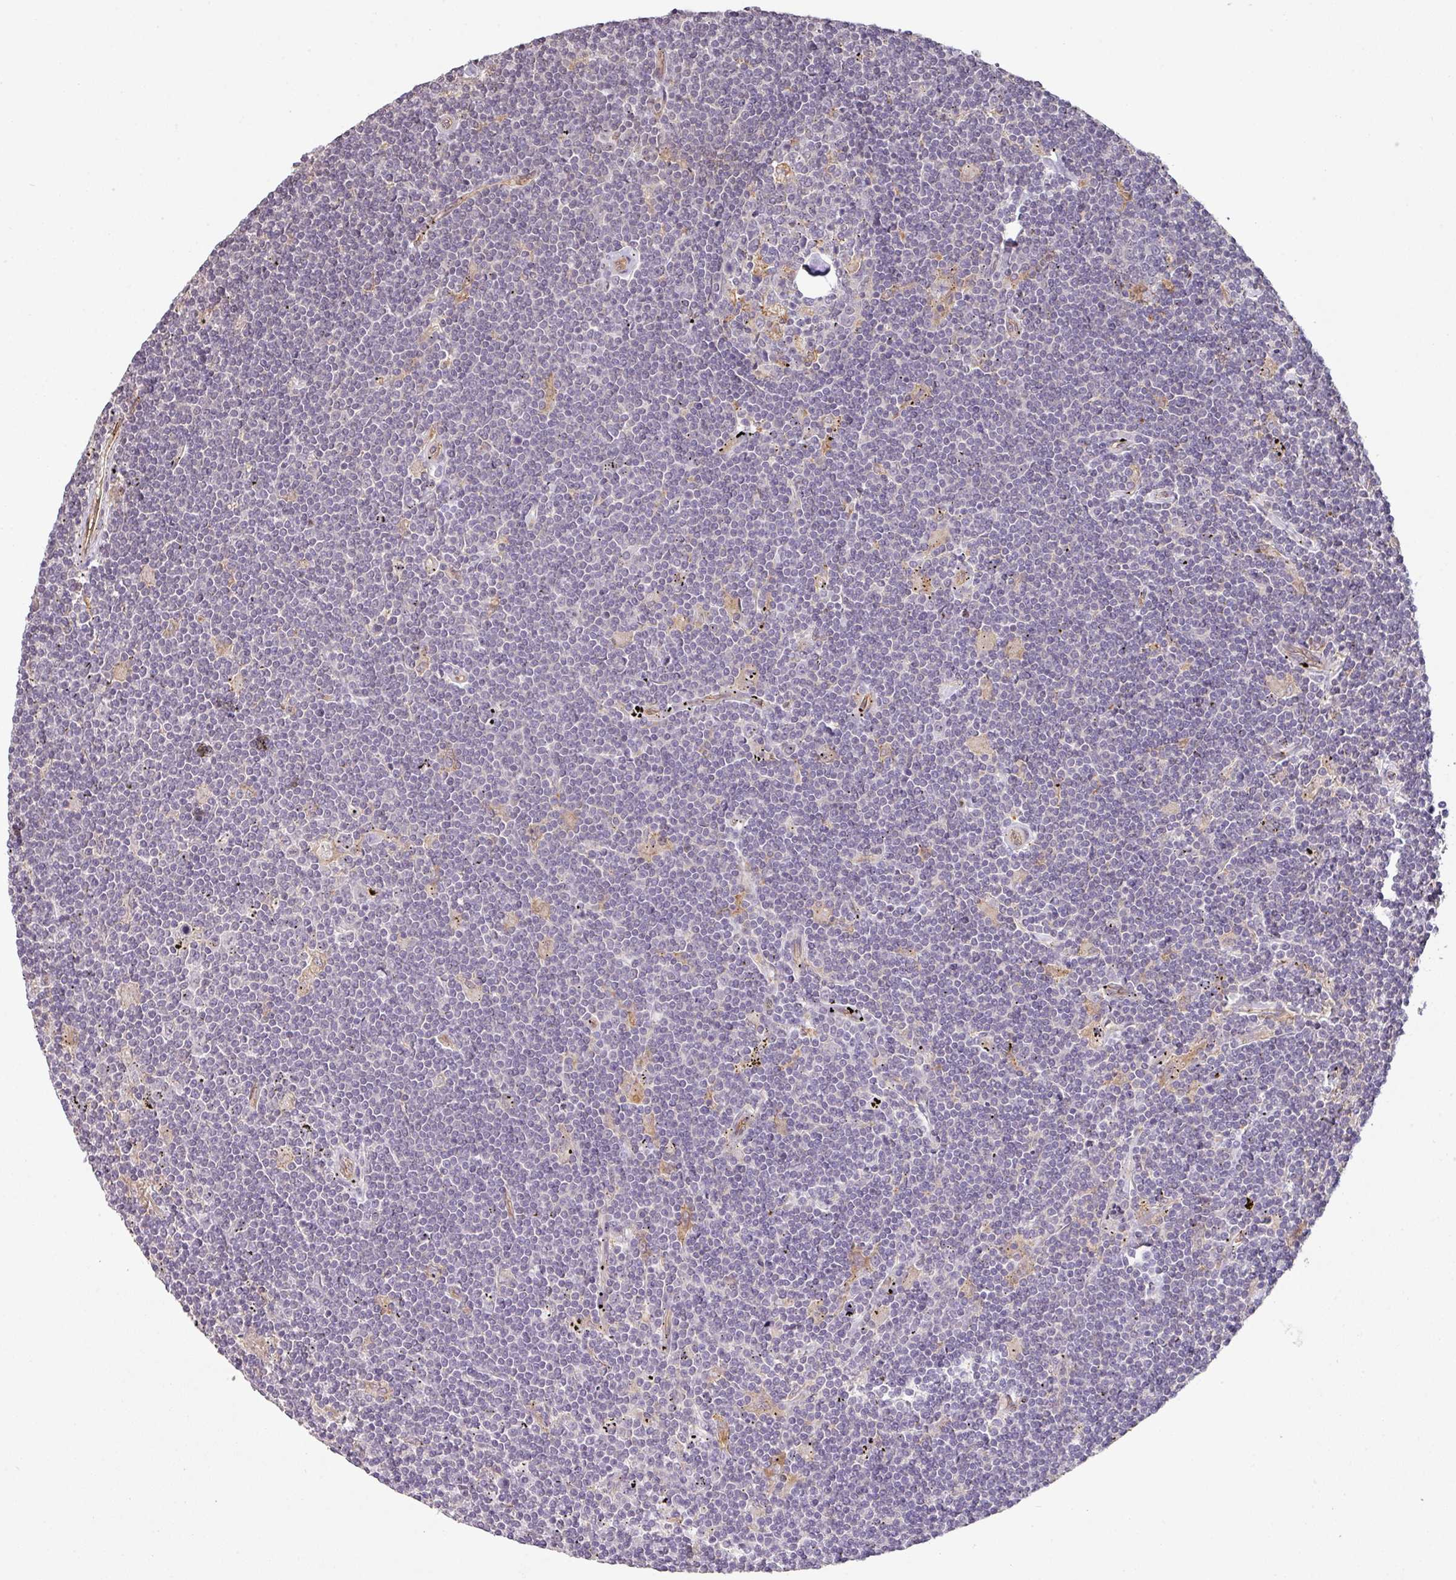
{"staining": {"intensity": "negative", "quantity": "none", "location": "none"}, "tissue": "lymphoma", "cell_type": "Tumor cells", "image_type": "cancer", "snomed": [{"axis": "morphology", "description": "Malignant lymphoma, non-Hodgkin's type, Low grade"}, {"axis": "topography", "description": "Spleen"}], "caption": "Protein analysis of low-grade malignant lymphoma, non-Hodgkin's type reveals no significant expression in tumor cells.", "gene": "CYFIP2", "patient": {"sex": "male", "age": 76}}